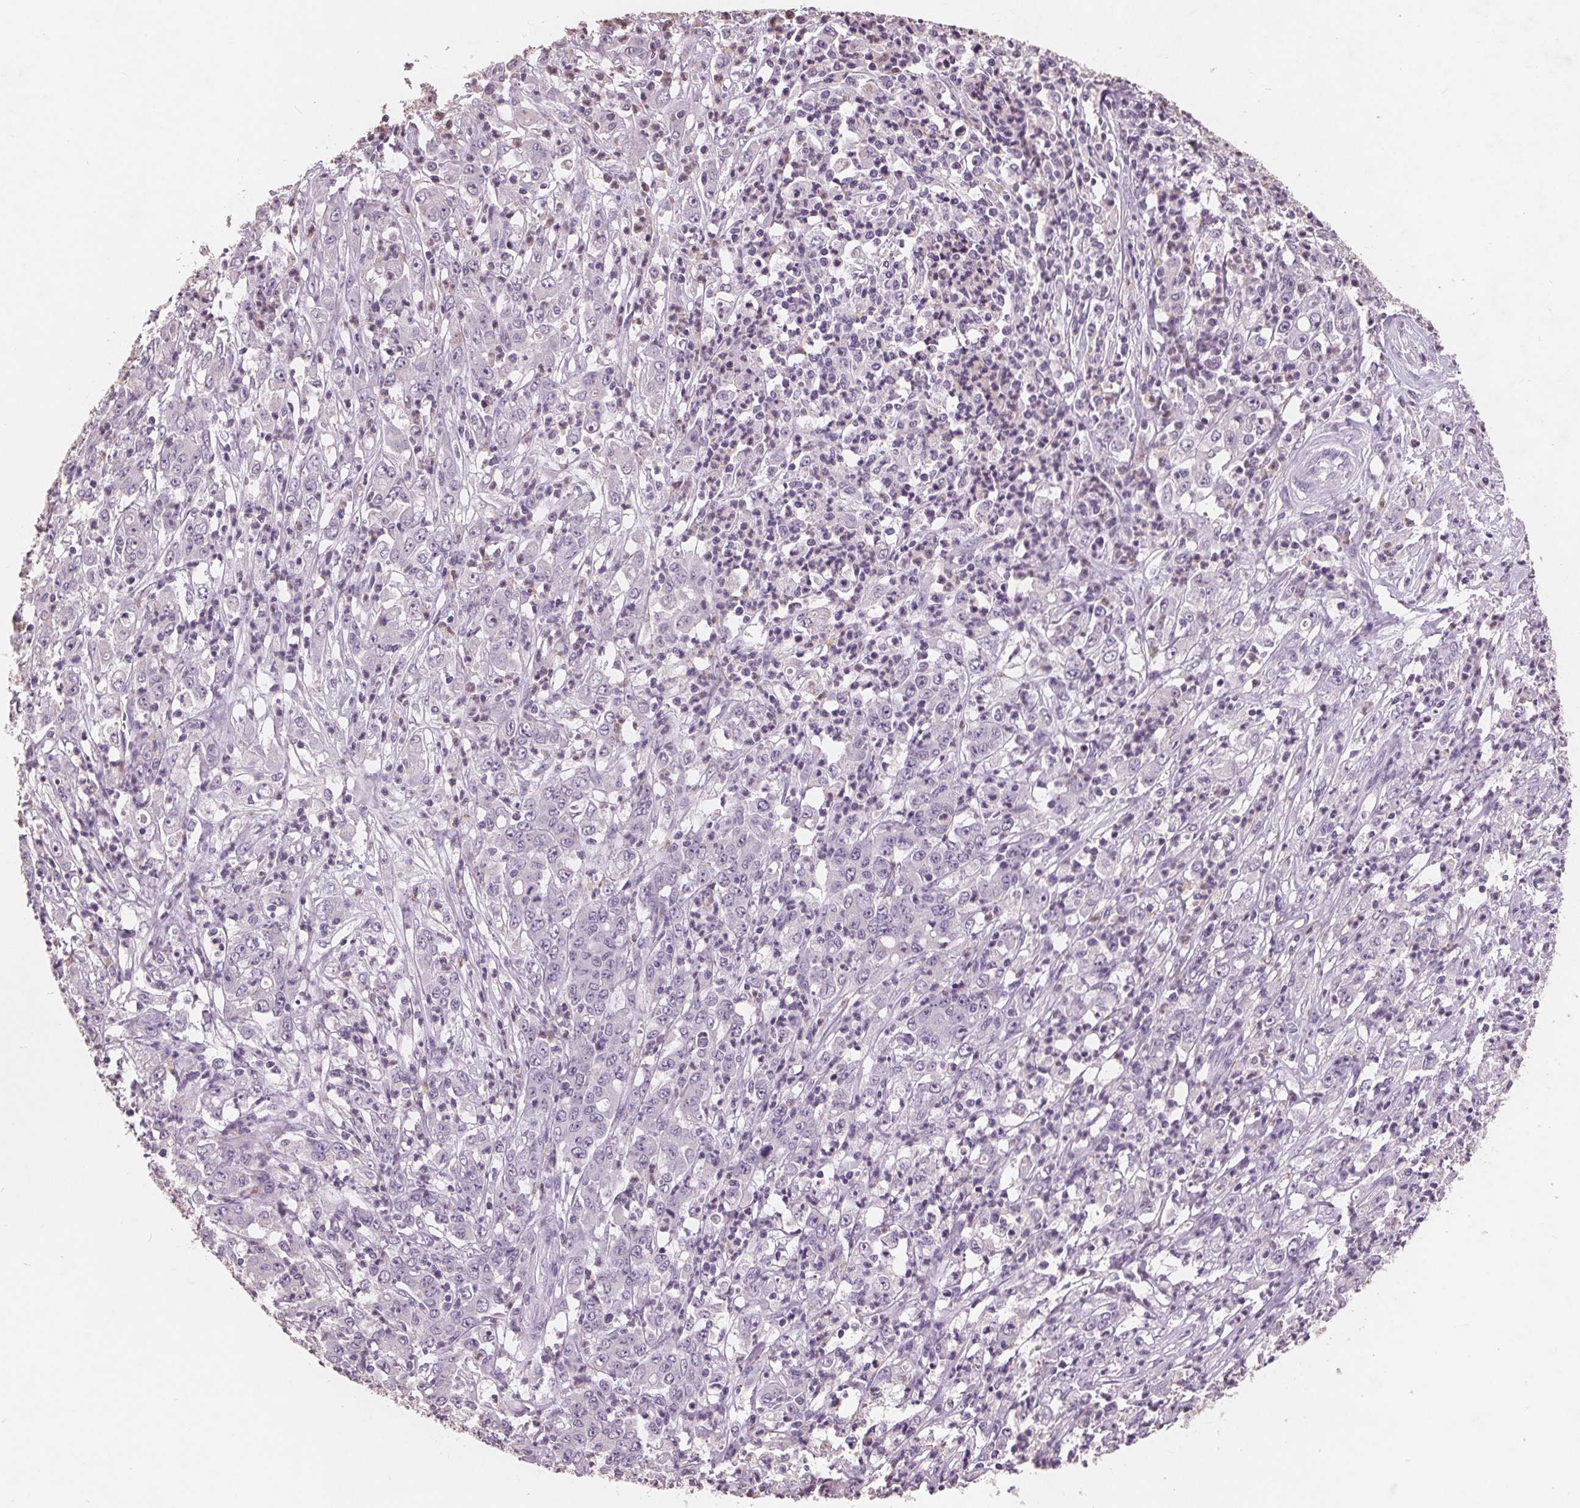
{"staining": {"intensity": "negative", "quantity": "none", "location": "none"}, "tissue": "stomach cancer", "cell_type": "Tumor cells", "image_type": "cancer", "snomed": [{"axis": "morphology", "description": "Adenocarcinoma, NOS"}, {"axis": "topography", "description": "Stomach, lower"}], "caption": "Immunohistochemistry histopathology image of adenocarcinoma (stomach) stained for a protein (brown), which exhibits no positivity in tumor cells.", "gene": "PTPN14", "patient": {"sex": "female", "age": 71}}